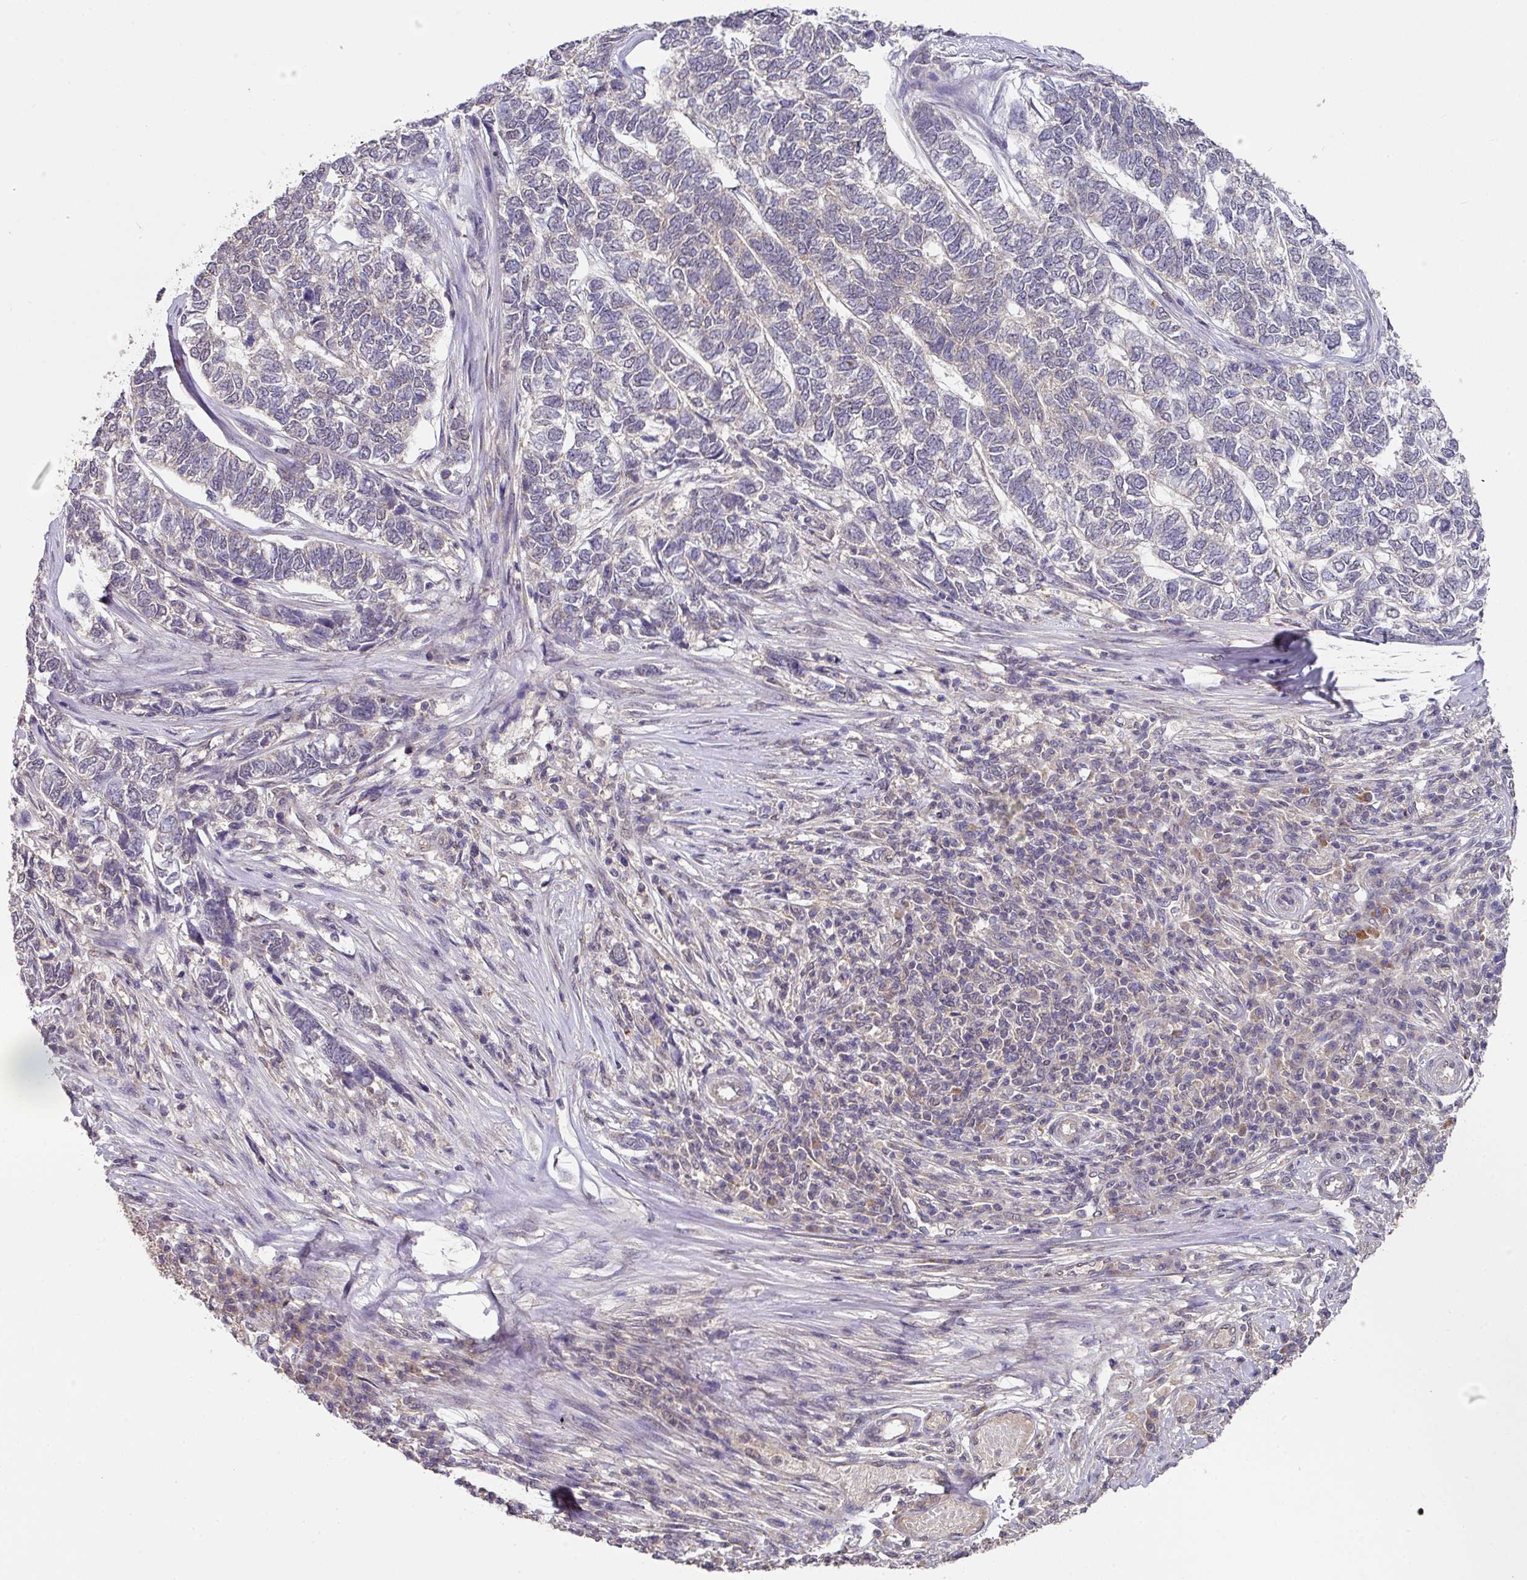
{"staining": {"intensity": "negative", "quantity": "none", "location": "none"}, "tissue": "skin cancer", "cell_type": "Tumor cells", "image_type": "cancer", "snomed": [{"axis": "morphology", "description": "Basal cell carcinoma"}, {"axis": "topography", "description": "Skin"}], "caption": "Immunohistochemical staining of human basal cell carcinoma (skin) reveals no significant positivity in tumor cells. Brightfield microscopy of IHC stained with DAB (3,3'-diaminobenzidine) (brown) and hematoxylin (blue), captured at high magnification.", "gene": "EXTL3", "patient": {"sex": "female", "age": 65}}